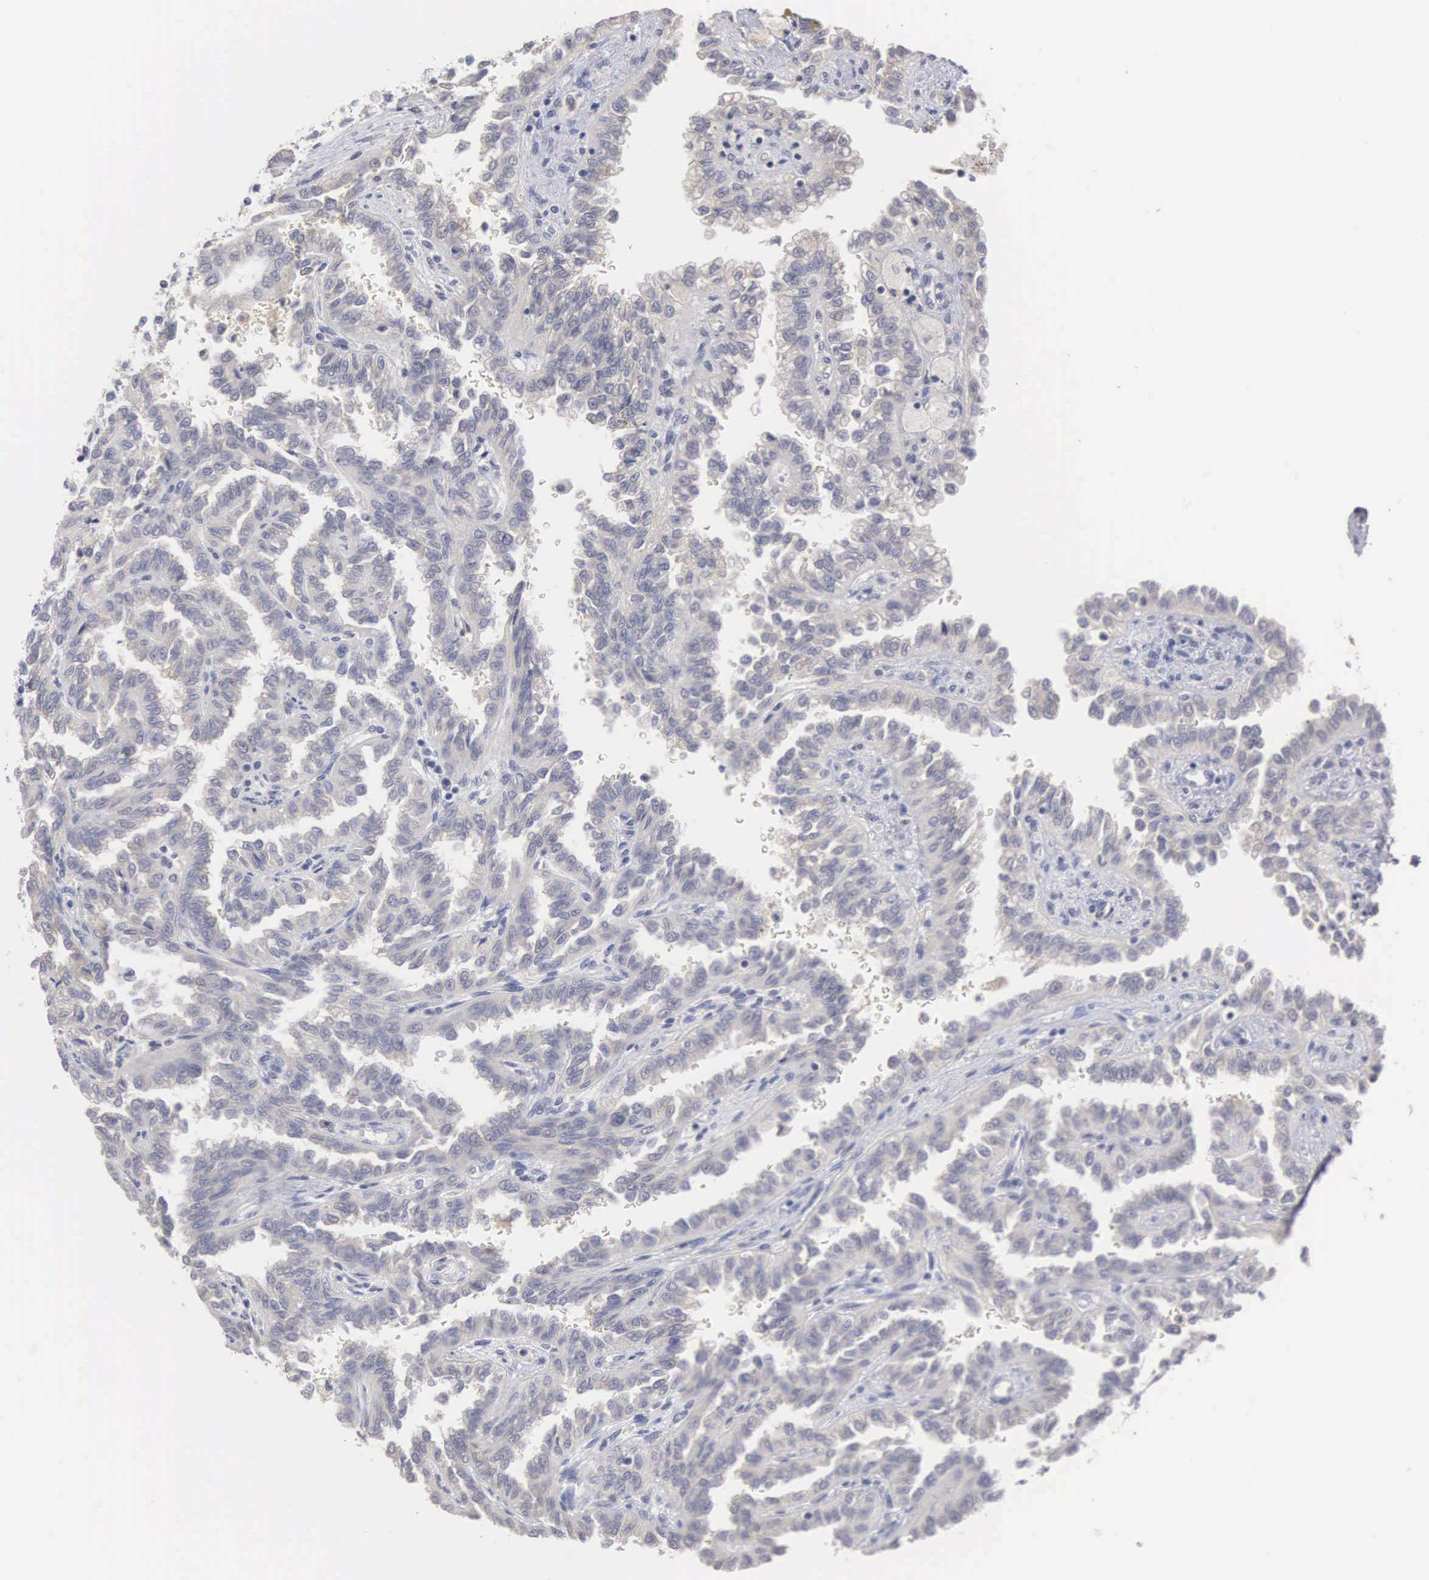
{"staining": {"intensity": "negative", "quantity": "none", "location": "none"}, "tissue": "renal cancer", "cell_type": "Tumor cells", "image_type": "cancer", "snomed": [{"axis": "morphology", "description": "Inflammation, NOS"}, {"axis": "morphology", "description": "Adenocarcinoma, NOS"}, {"axis": "topography", "description": "Kidney"}], "caption": "This is an immunohistochemistry histopathology image of human renal cancer (adenocarcinoma). There is no positivity in tumor cells.", "gene": "KDM6A", "patient": {"sex": "male", "age": 68}}